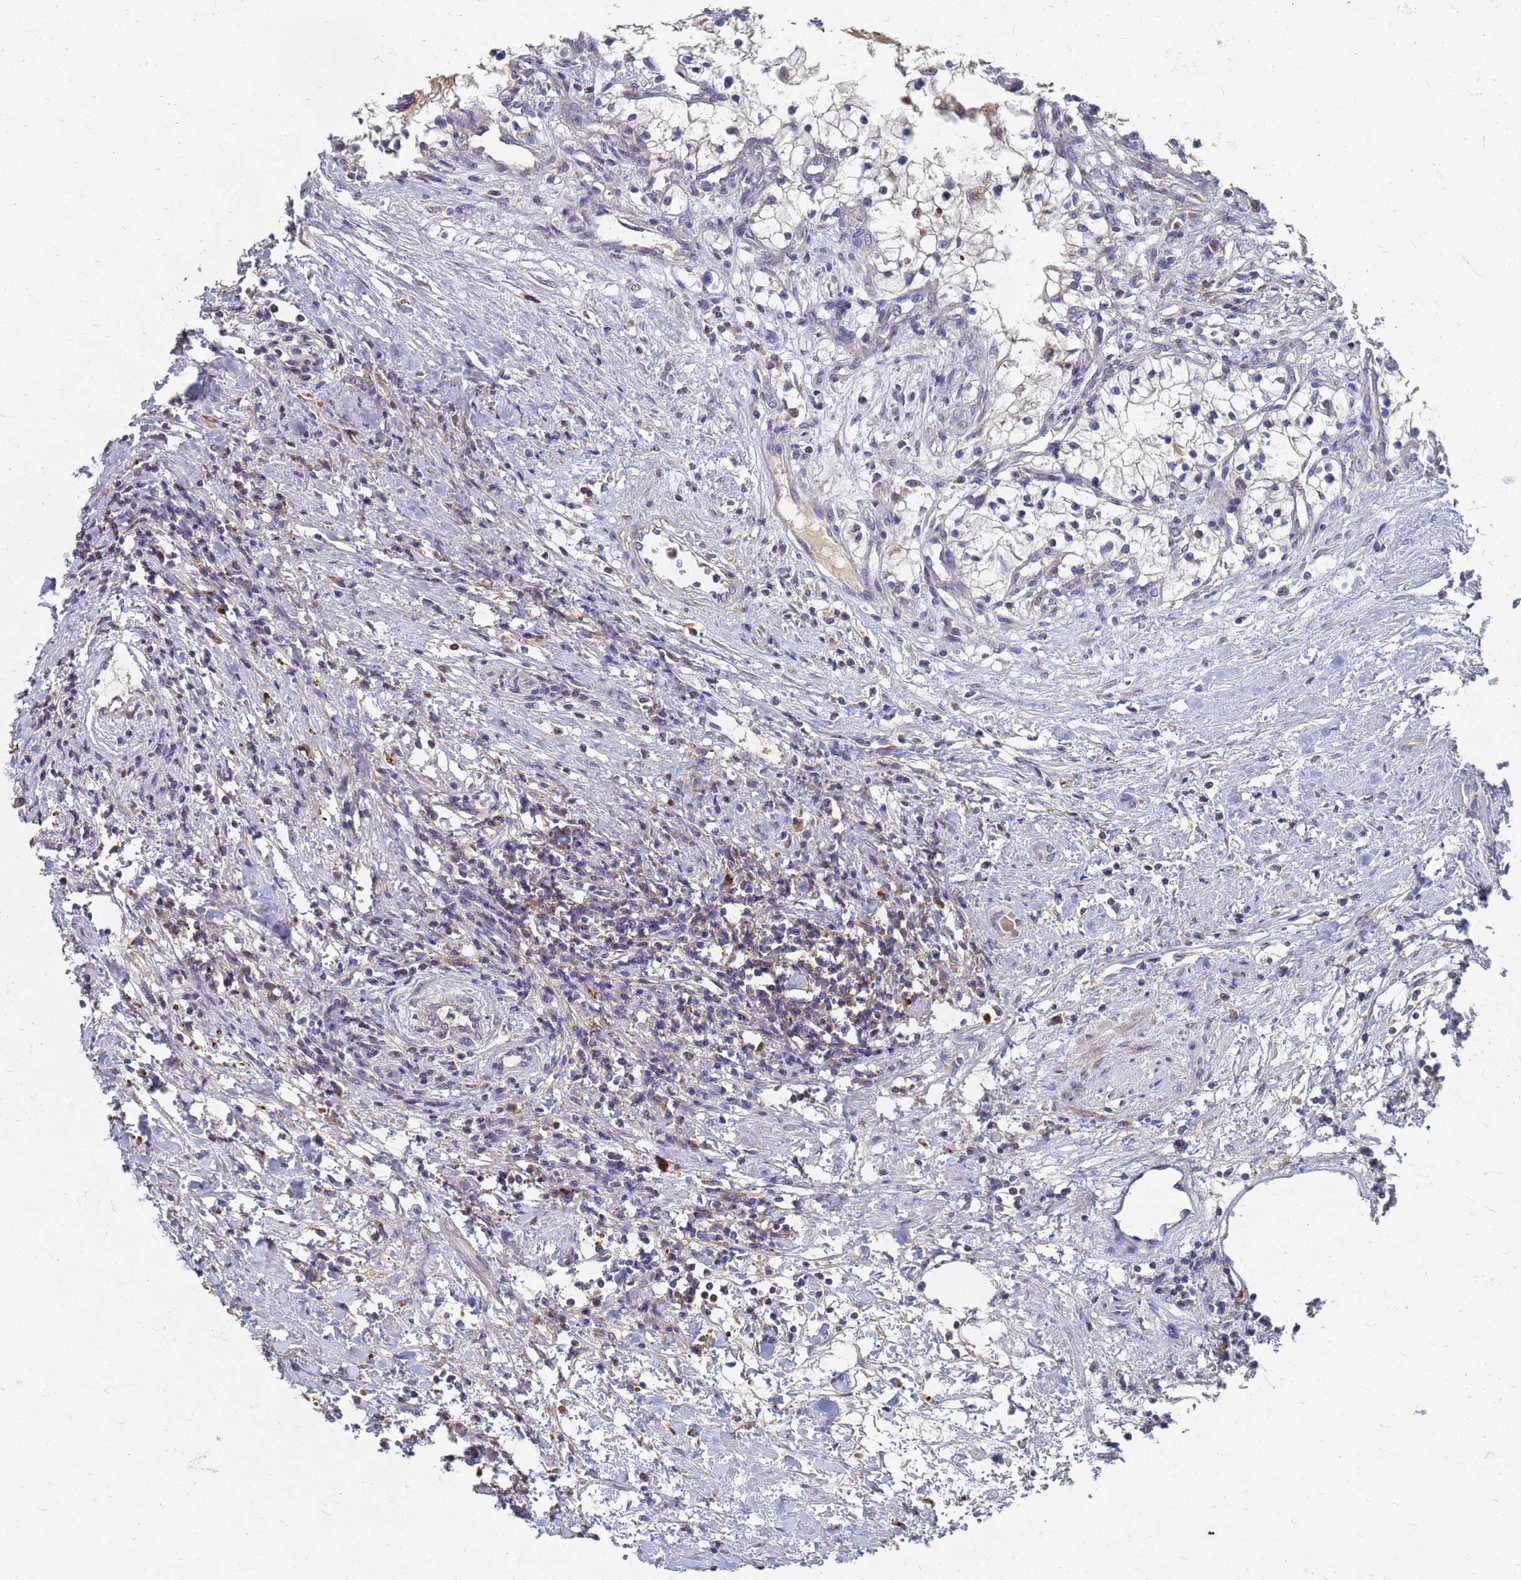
{"staining": {"intensity": "negative", "quantity": "none", "location": "none"}, "tissue": "renal cancer", "cell_type": "Tumor cells", "image_type": "cancer", "snomed": [{"axis": "morphology", "description": "Normal tissue, NOS"}, {"axis": "morphology", "description": "Adenocarcinoma, NOS"}, {"axis": "topography", "description": "Kidney"}], "caption": "This is an immunohistochemistry (IHC) histopathology image of adenocarcinoma (renal). There is no staining in tumor cells.", "gene": "KRCC1", "patient": {"sex": "male", "age": 68}}